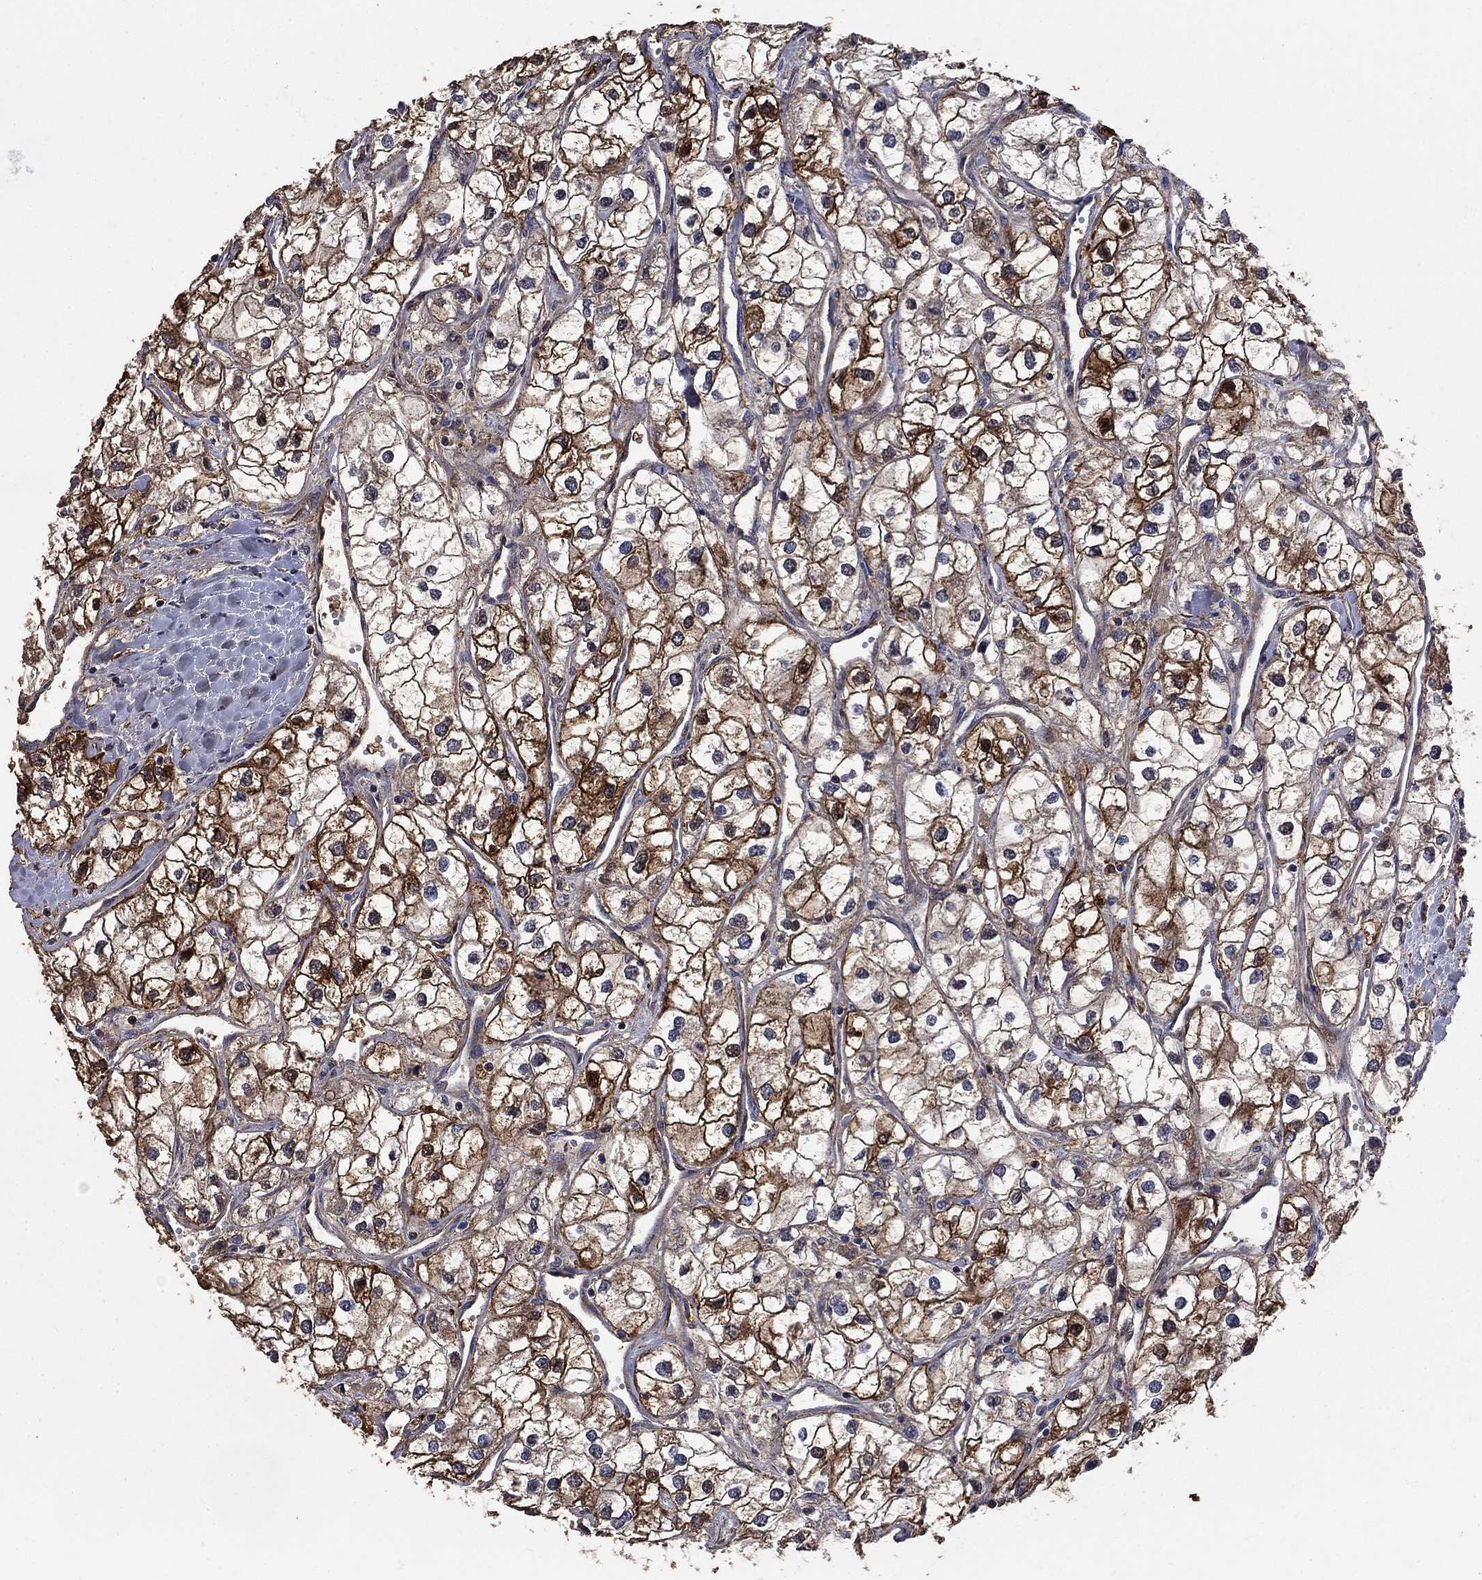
{"staining": {"intensity": "strong", "quantity": "25%-75%", "location": "cytoplasmic/membranous"}, "tissue": "renal cancer", "cell_type": "Tumor cells", "image_type": "cancer", "snomed": [{"axis": "morphology", "description": "Adenocarcinoma, NOS"}, {"axis": "topography", "description": "Kidney"}], "caption": "Tumor cells display high levels of strong cytoplasmic/membranous staining in about 25%-75% of cells in renal adenocarcinoma.", "gene": "DVL1", "patient": {"sex": "male", "age": 59}}